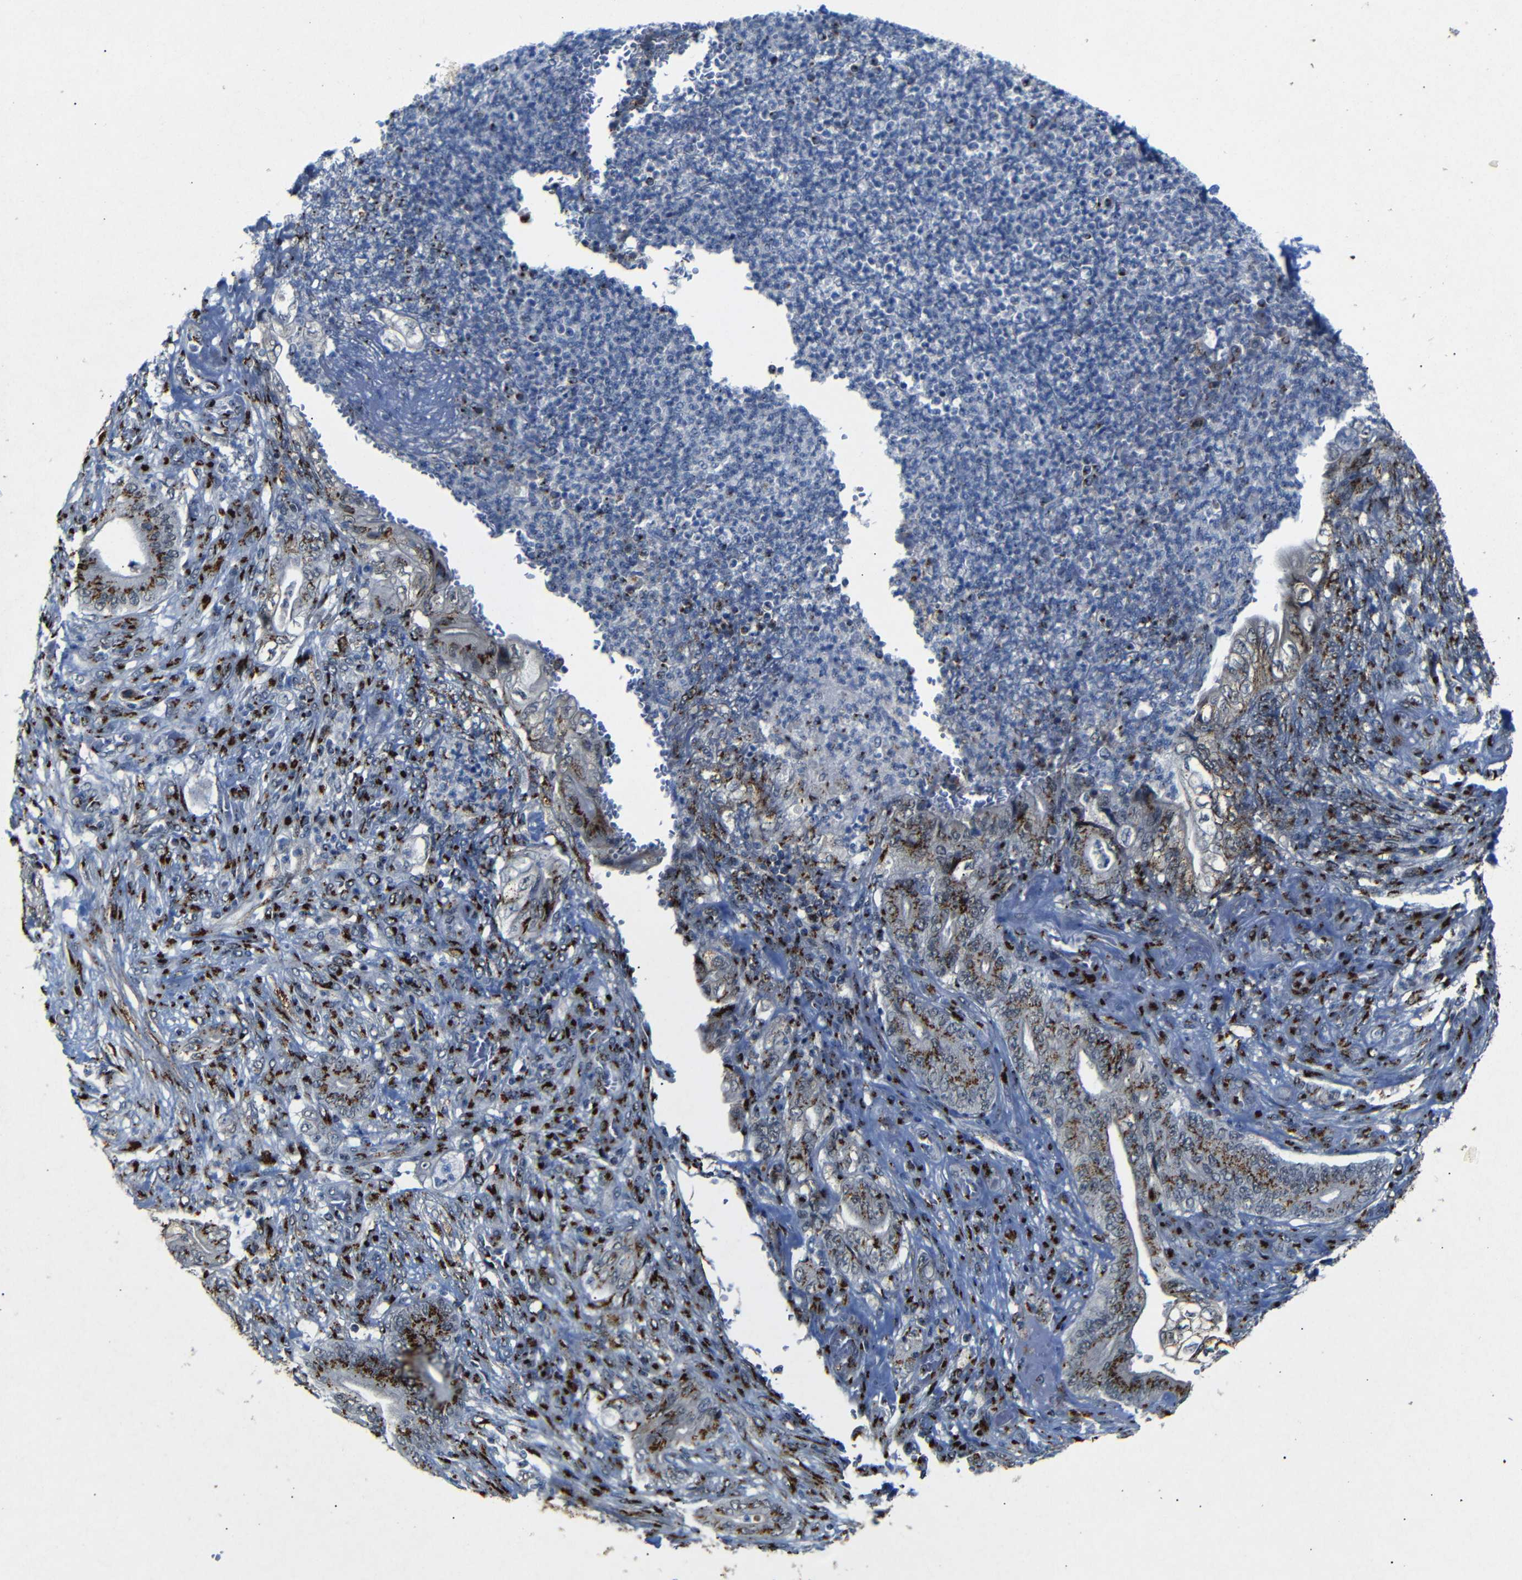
{"staining": {"intensity": "moderate", "quantity": ">75%", "location": "cytoplasmic/membranous"}, "tissue": "stomach cancer", "cell_type": "Tumor cells", "image_type": "cancer", "snomed": [{"axis": "morphology", "description": "Adenocarcinoma, NOS"}, {"axis": "topography", "description": "Stomach"}], "caption": "Protein analysis of stomach cancer (adenocarcinoma) tissue exhibits moderate cytoplasmic/membranous positivity in approximately >75% of tumor cells. Using DAB (3,3'-diaminobenzidine) (brown) and hematoxylin (blue) stains, captured at high magnification using brightfield microscopy.", "gene": "TGOLN2", "patient": {"sex": "female", "age": 73}}